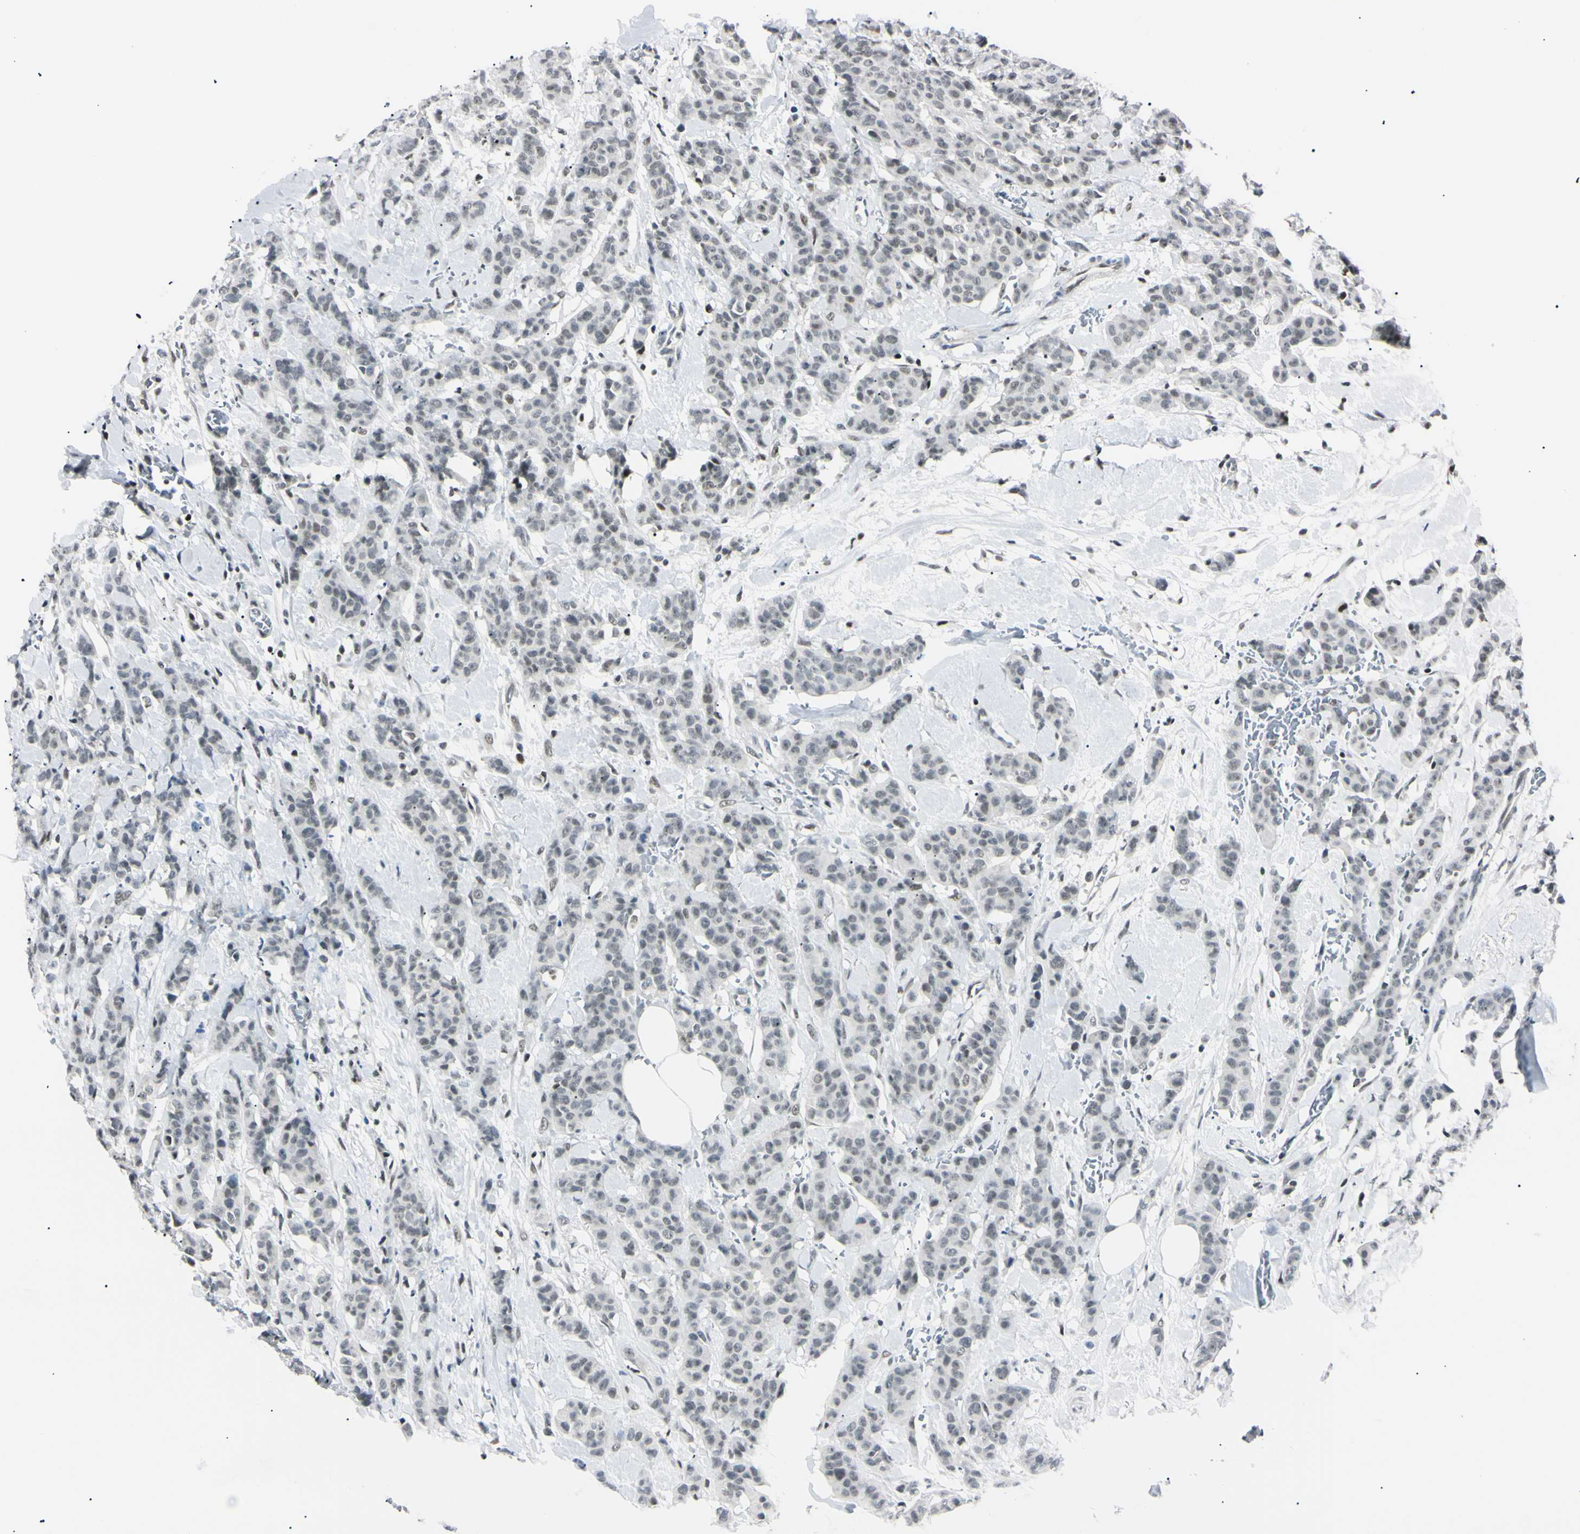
{"staining": {"intensity": "negative", "quantity": "none", "location": "none"}, "tissue": "breast cancer", "cell_type": "Tumor cells", "image_type": "cancer", "snomed": [{"axis": "morphology", "description": "Normal tissue, NOS"}, {"axis": "morphology", "description": "Duct carcinoma"}, {"axis": "topography", "description": "Breast"}], "caption": "This micrograph is of breast invasive ductal carcinoma stained with immunohistochemistry to label a protein in brown with the nuclei are counter-stained blue. There is no staining in tumor cells.", "gene": "C1orf174", "patient": {"sex": "female", "age": 40}}